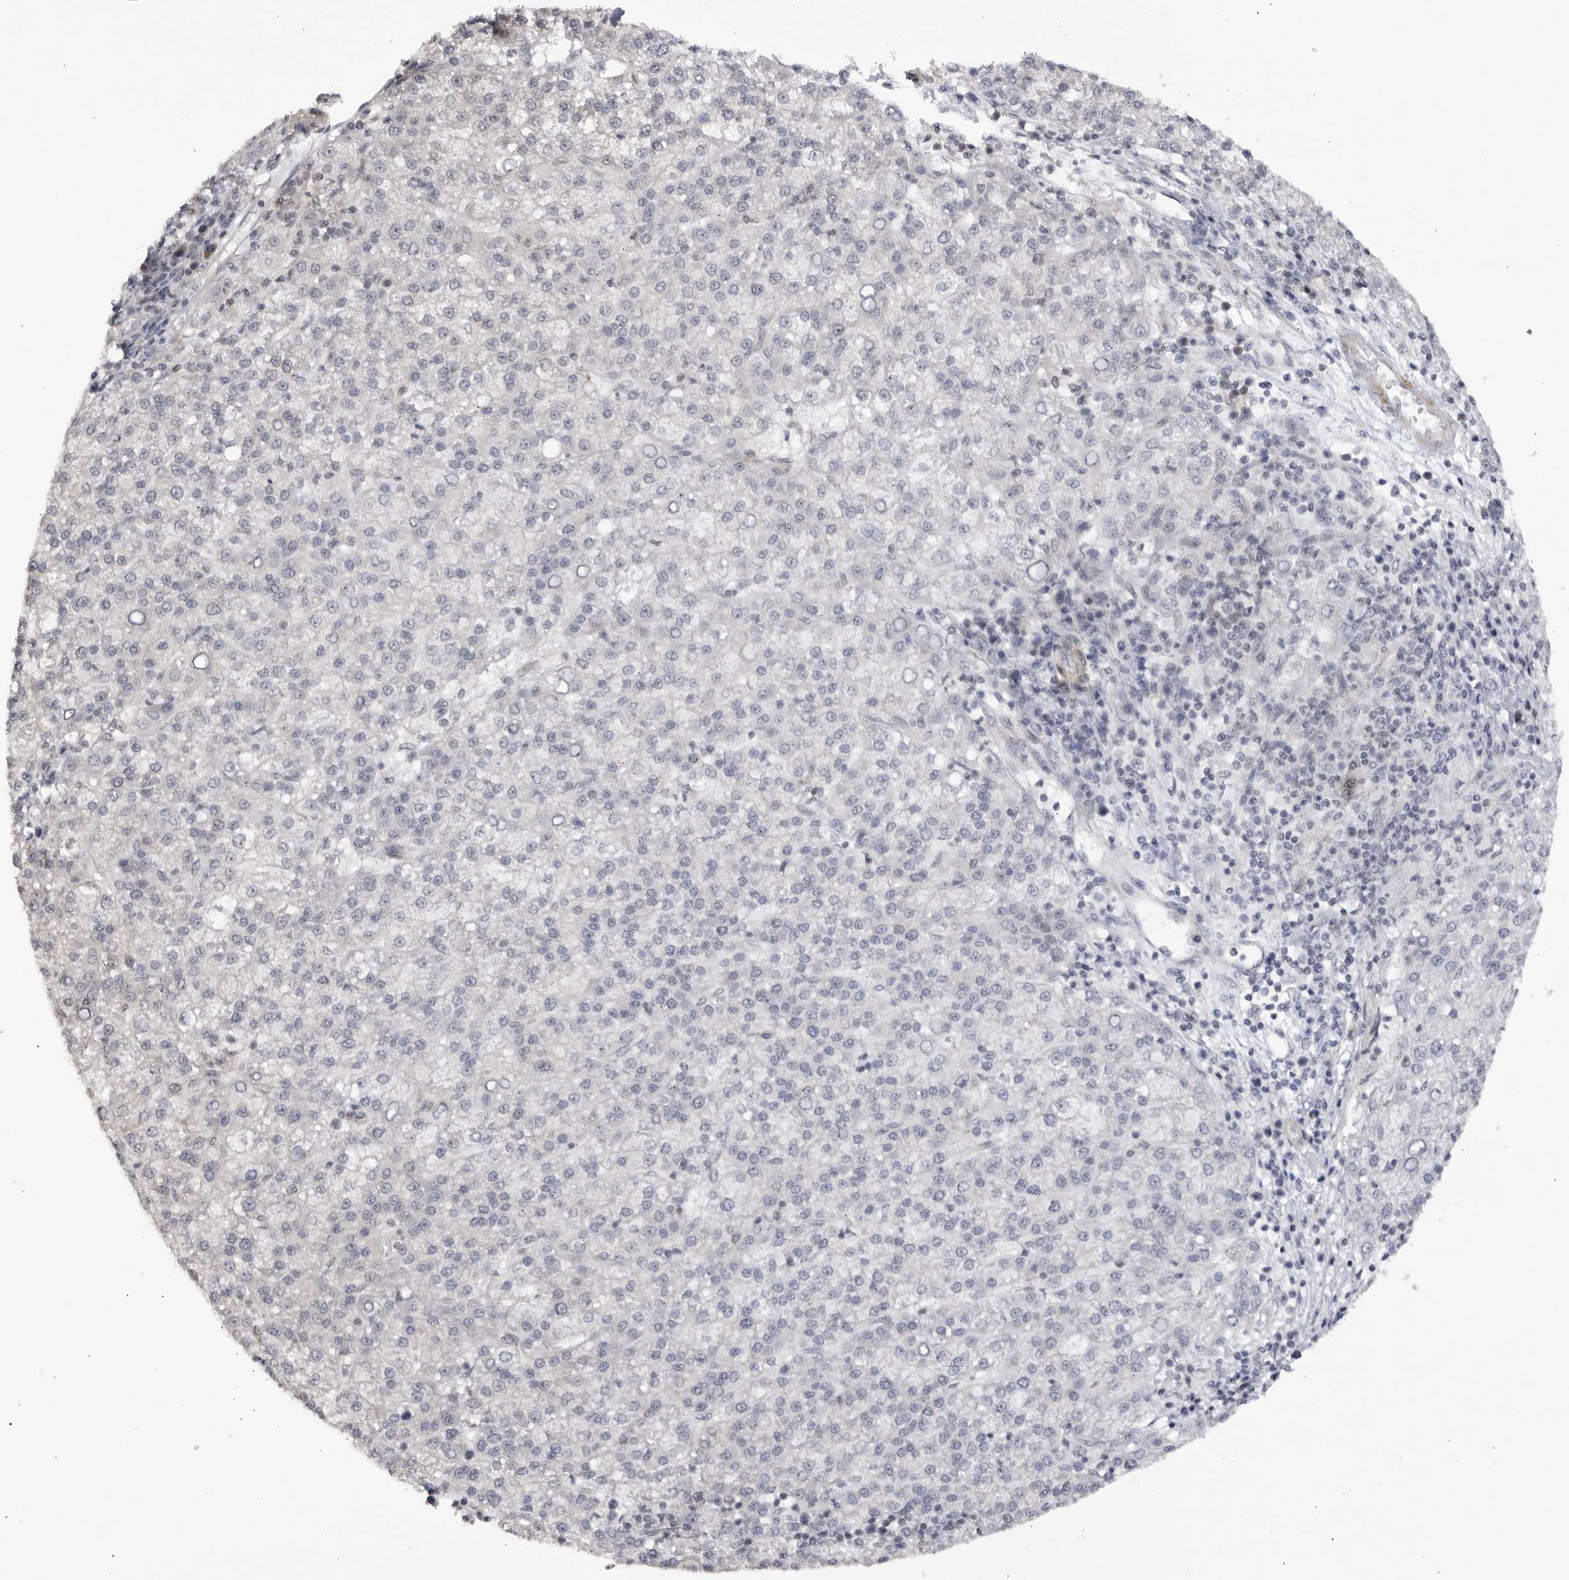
{"staining": {"intensity": "negative", "quantity": "none", "location": "none"}, "tissue": "liver cancer", "cell_type": "Tumor cells", "image_type": "cancer", "snomed": [{"axis": "morphology", "description": "Carcinoma, Hepatocellular, NOS"}, {"axis": "topography", "description": "Liver"}], "caption": "There is no significant expression in tumor cells of liver cancer (hepatocellular carcinoma).", "gene": "CNBD1", "patient": {"sex": "female", "age": 58}}